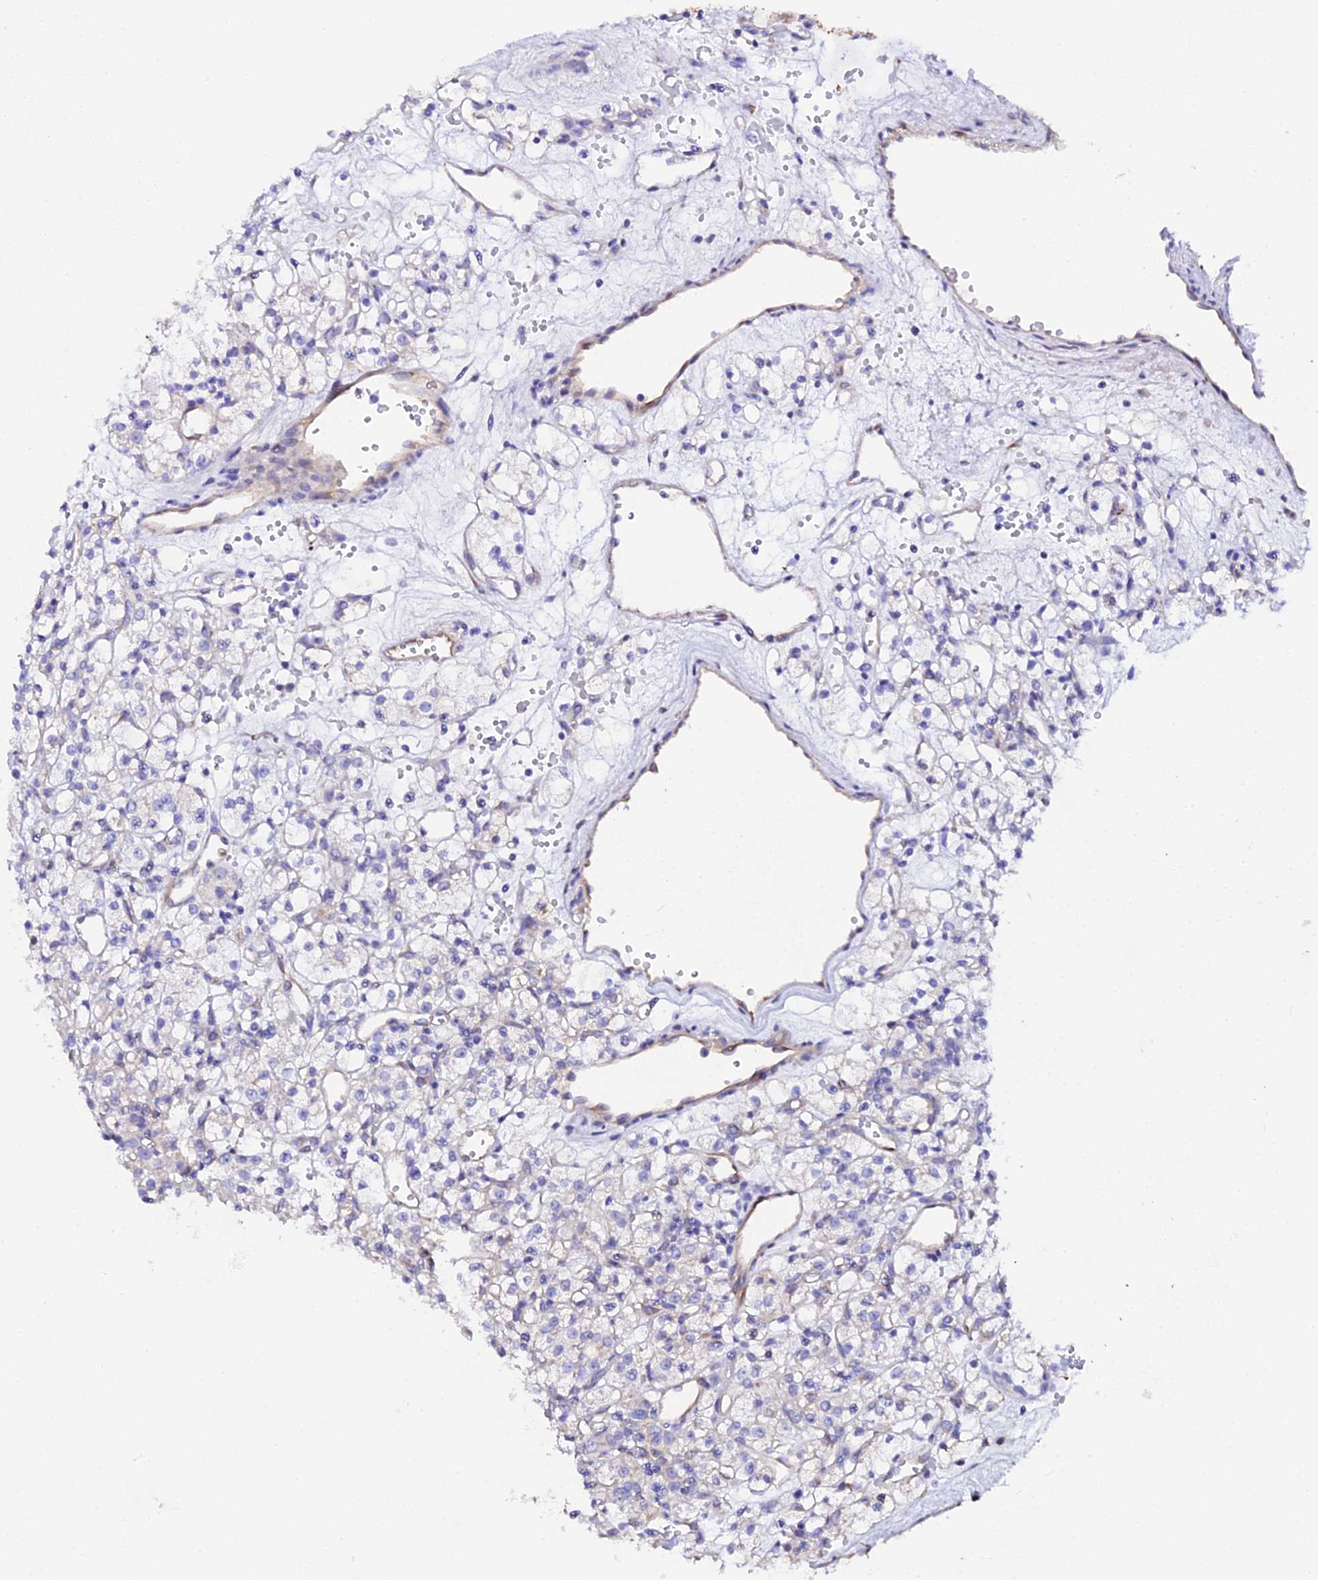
{"staining": {"intensity": "negative", "quantity": "none", "location": "none"}, "tissue": "renal cancer", "cell_type": "Tumor cells", "image_type": "cancer", "snomed": [{"axis": "morphology", "description": "Adenocarcinoma, NOS"}, {"axis": "topography", "description": "Kidney"}], "caption": "IHC micrograph of human renal adenocarcinoma stained for a protein (brown), which shows no staining in tumor cells.", "gene": "CFAP45", "patient": {"sex": "female", "age": 59}}